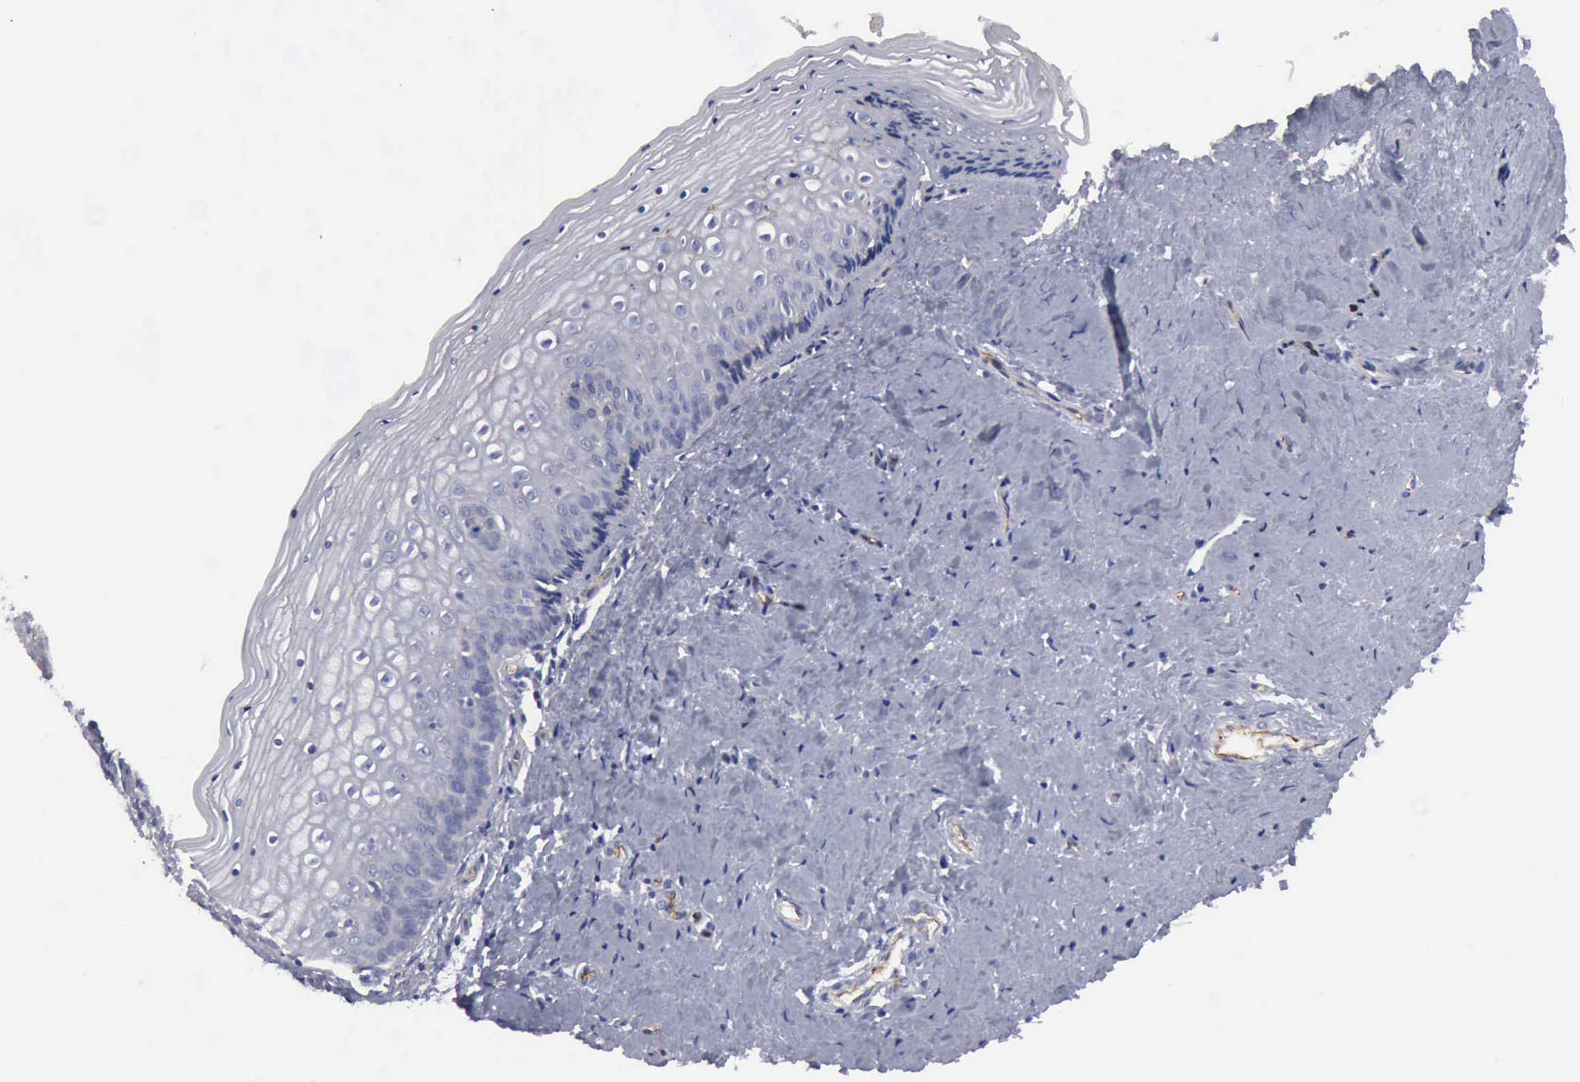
{"staining": {"intensity": "negative", "quantity": "none", "location": "none"}, "tissue": "vagina", "cell_type": "Squamous epithelial cells", "image_type": "normal", "snomed": [{"axis": "morphology", "description": "Normal tissue, NOS"}, {"axis": "topography", "description": "Vagina"}], "caption": "Vagina stained for a protein using immunohistochemistry (IHC) reveals no positivity squamous epithelial cells.", "gene": "RDX", "patient": {"sex": "female", "age": 46}}